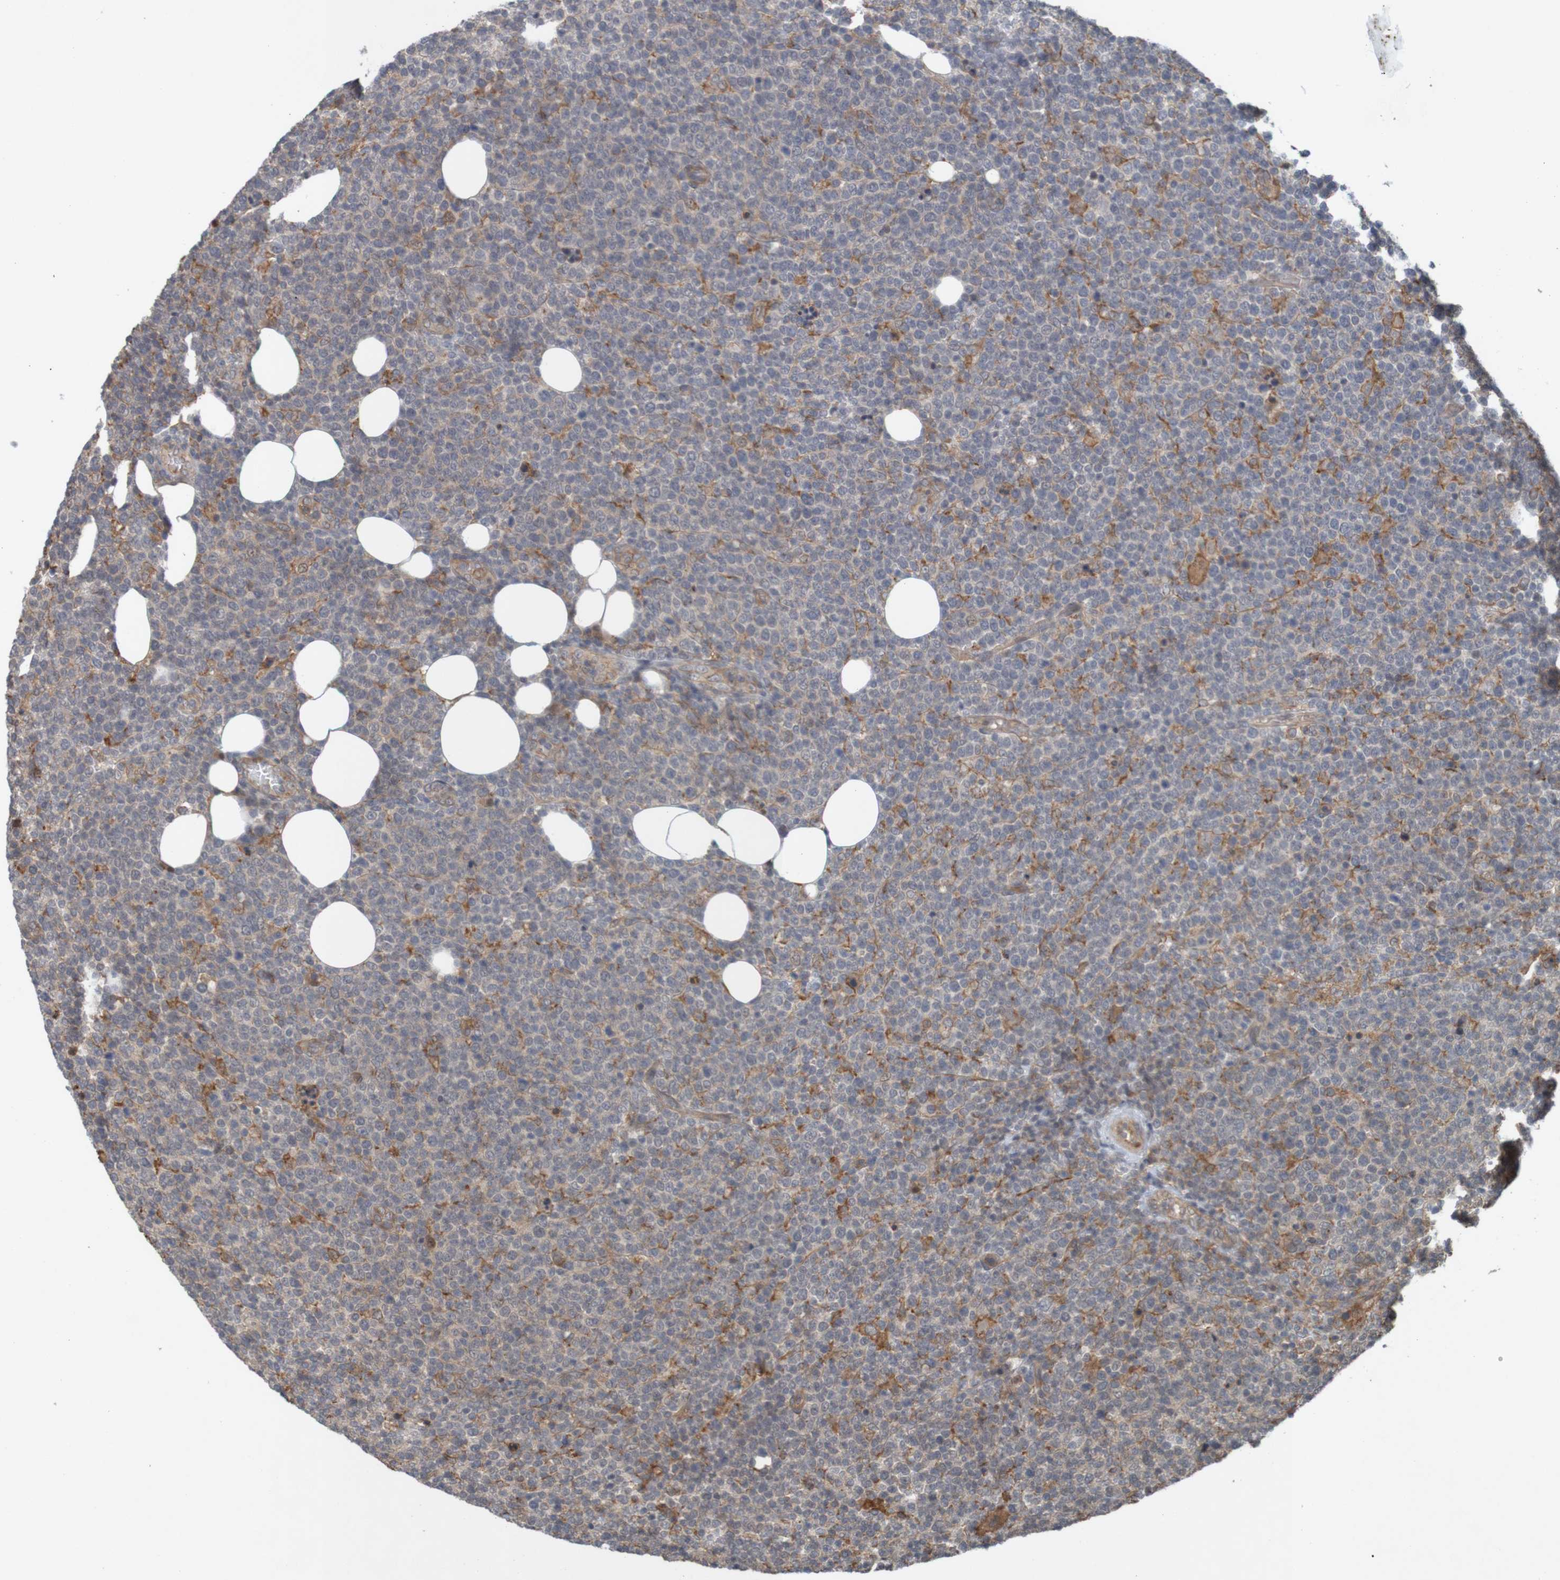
{"staining": {"intensity": "moderate", "quantity": "<25%", "location": "cytoplasmic/membranous"}, "tissue": "lymphoma", "cell_type": "Tumor cells", "image_type": "cancer", "snomed": [{"axis": "morphology", "description": "Malignant lymphoma, non-Hodgkin's type, High grade"}, {"axis": "topography", "description": "Lymph node"}], "caption": "Lymphoma stained for a protein displays moderate cytoplasmic/membranous positivity in tumor cells.", "gene": "ARHGEF11", "patient": {"sex": "male", "age": 61}}